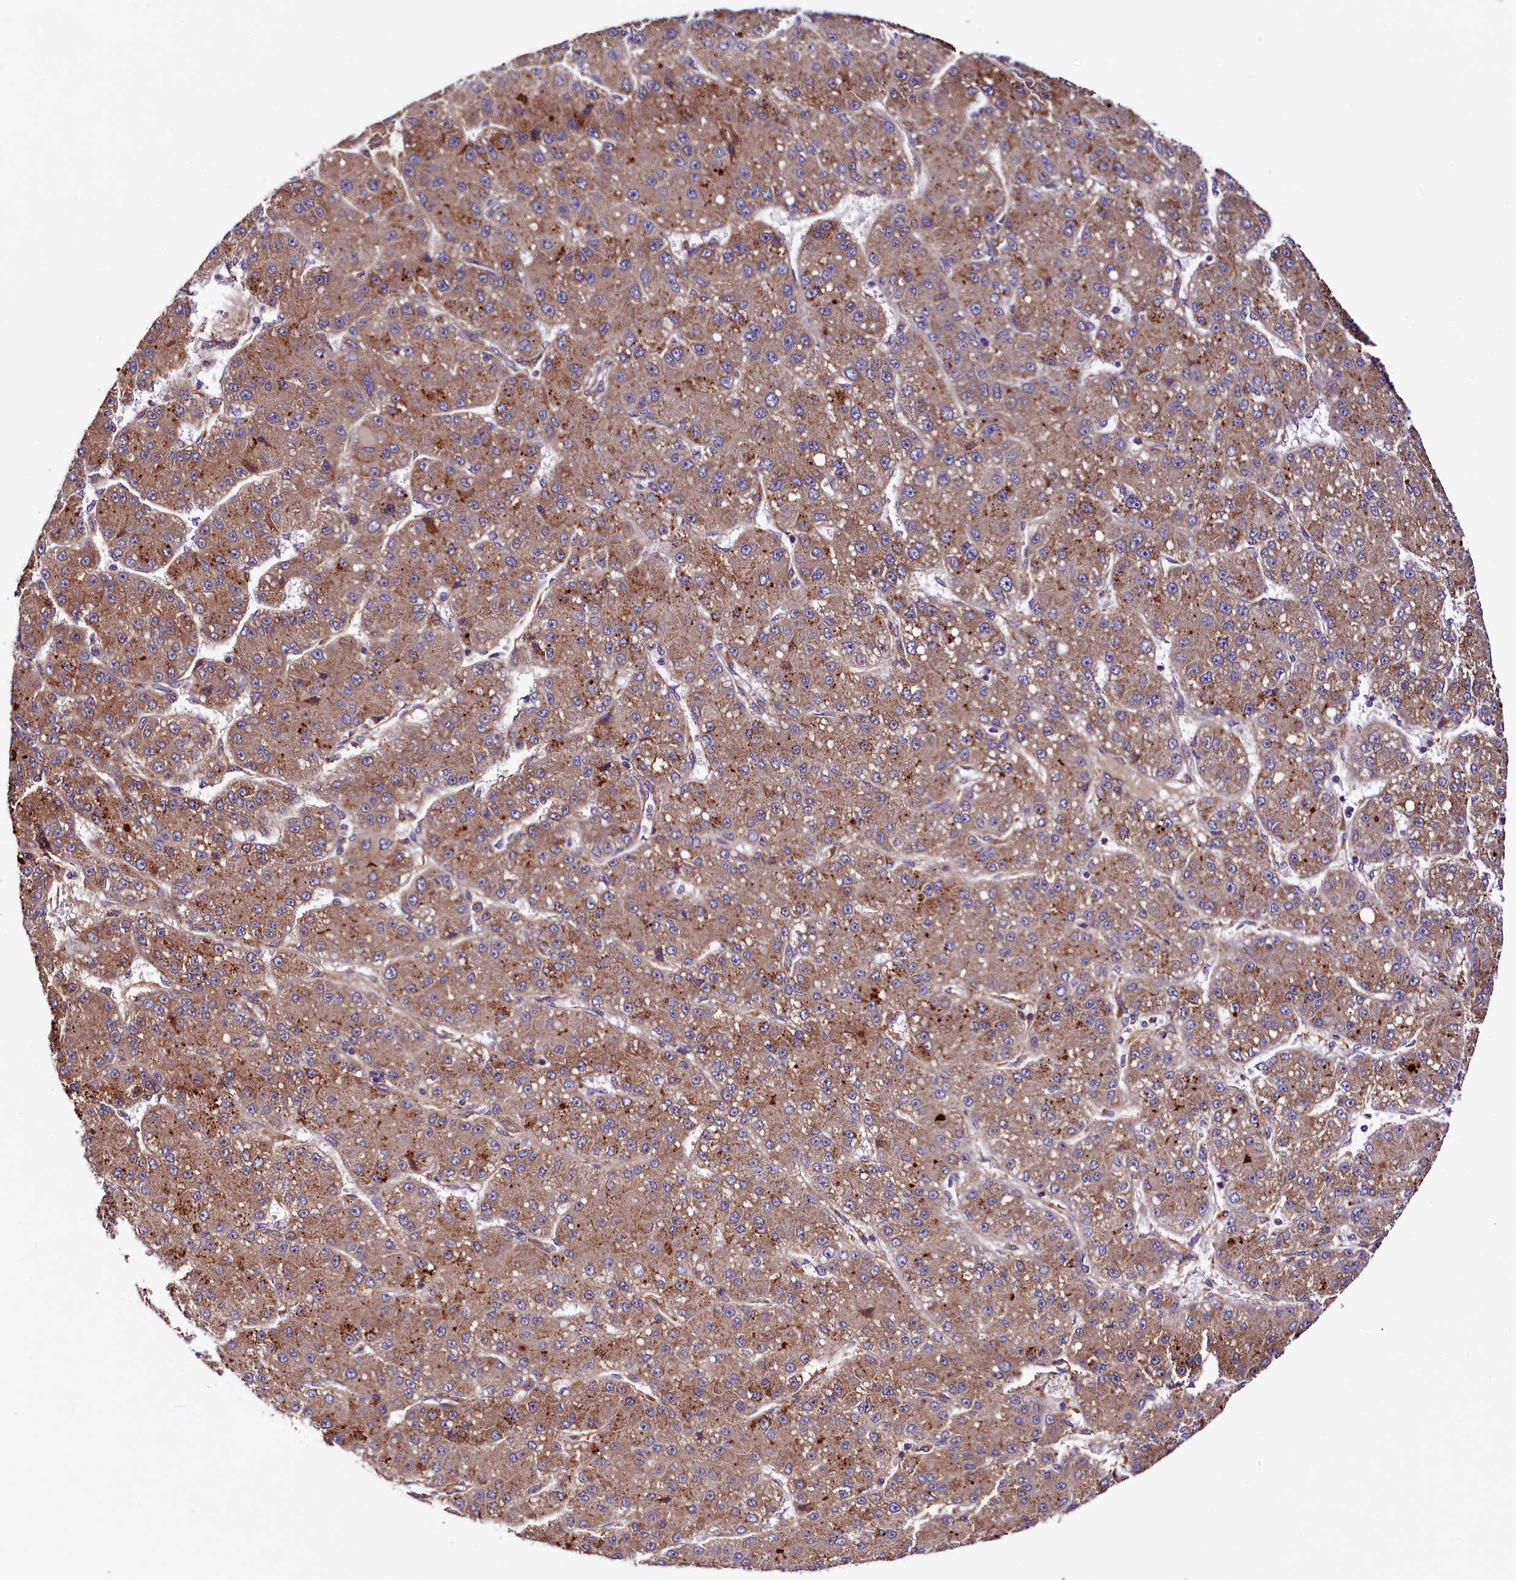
{"staining": {"intensity": "moderate", "quantity": ">75%", "location": "cytoplasmic/membranous"}, "tissue": "liver cancer", "cell_type": "Tumor cells", "image_type": "cancer", "snomed": [{"axis": "morphology", "description": "Carcinoma, Hepatocellular, NOS"}, {"axis": "topography", "description": "Liver"}], "caption": "The image shows staining of liver hepatocellular carcinoma, revealing moderate cytoplasmic/membranous protein positivity (brown color) within tumor cells.", "gene": "VPS35", "patient": {"sex": "male", "age": 67}}